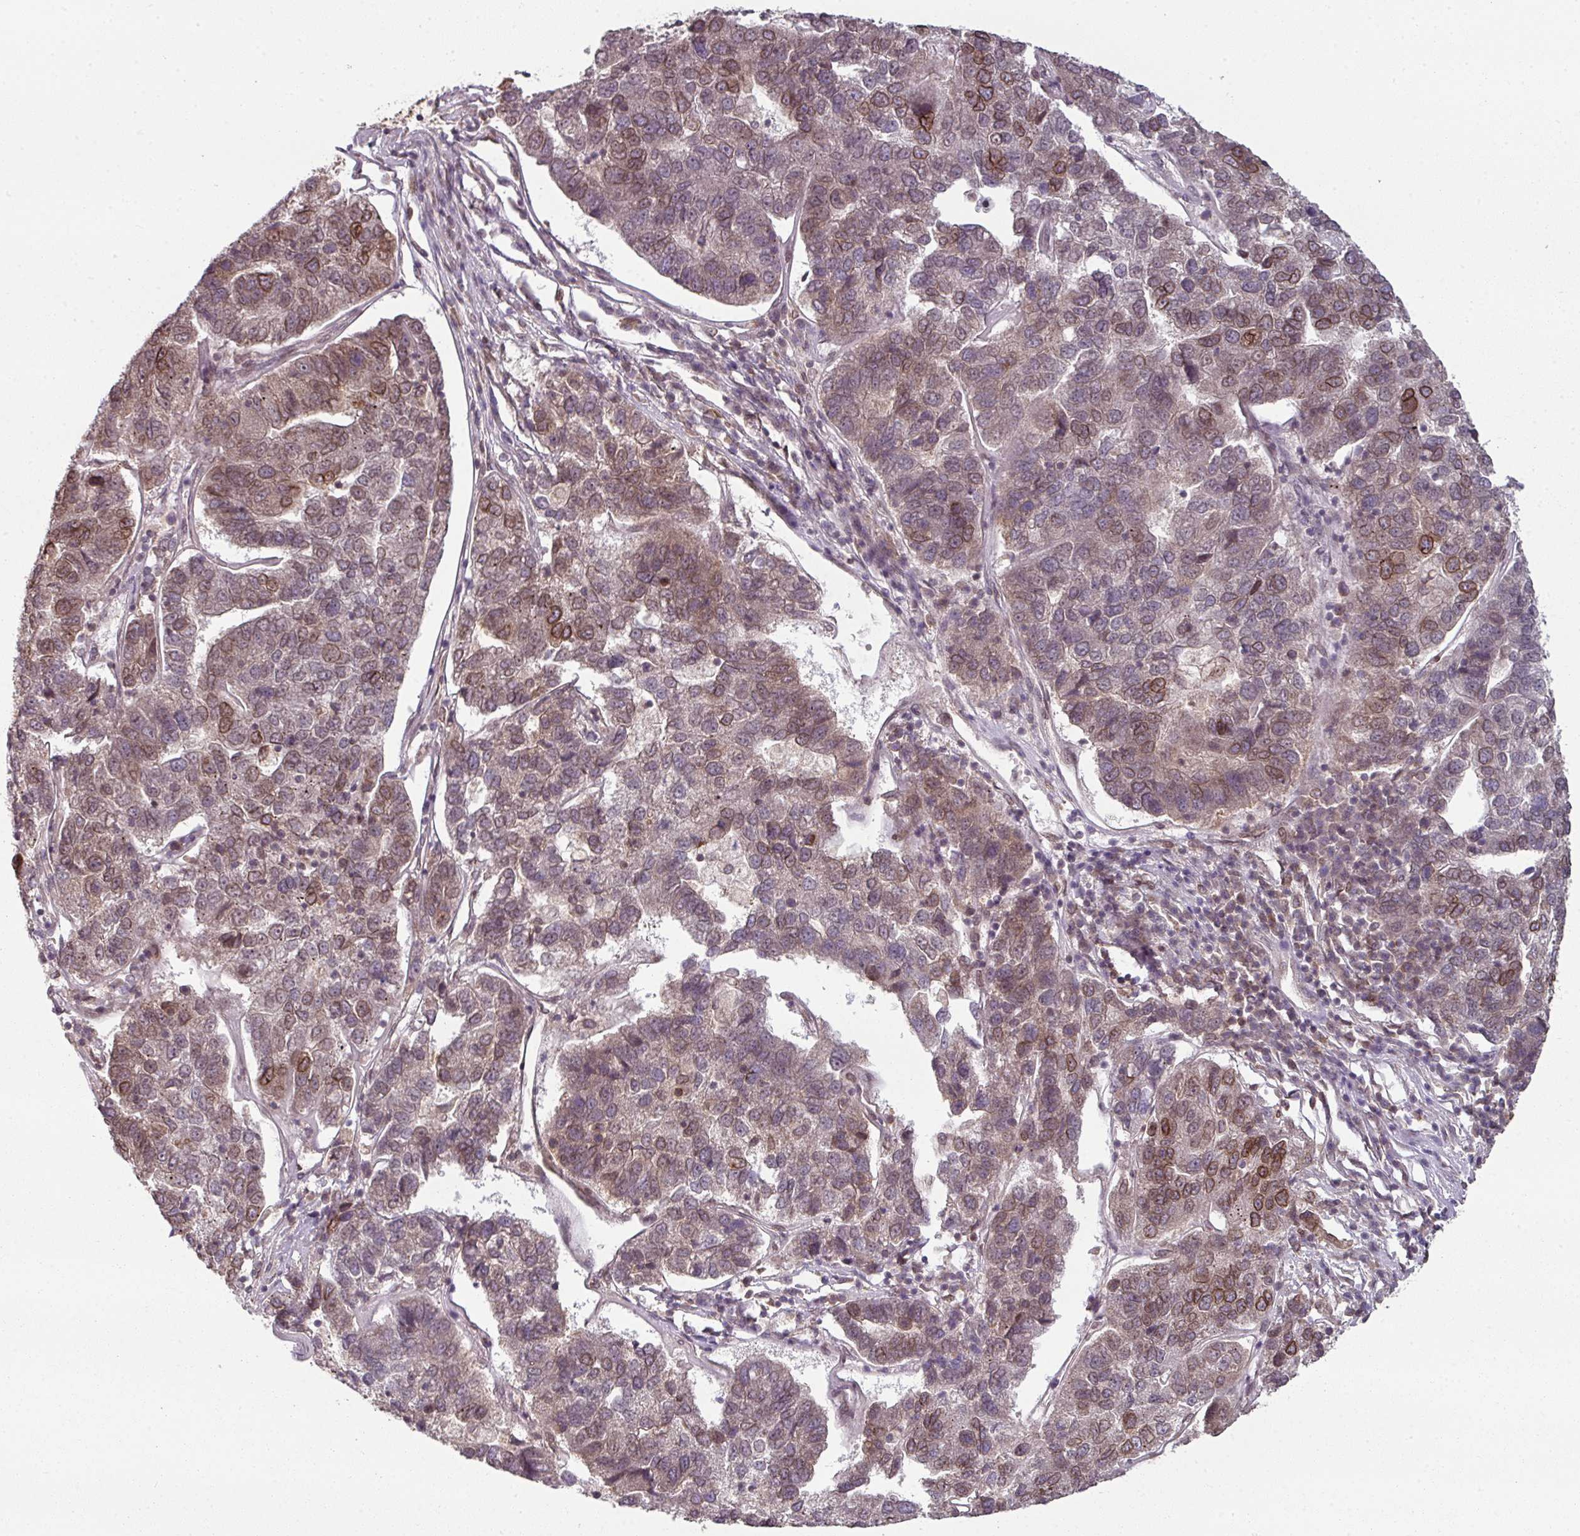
{"staining": {"intensity": "moderate", "quantity": "25%-75%", "location": "cytoplasmic/membranous,nuclear"}, "tissue": "pancreatic cancer", "cell_type": "Tumor cells", "image_type": "cancer", "snomed": [{"axis": "morphology", "description": "Adenocarcinoma, NOS"}, {"axis": "topography", "description": "Pancreas"}], "caption": "Human pancreatic cancer stained with a protein marker shows moderate staining in tumor cells.", "gene": "RANGAP1", "patient": {"sex": "female", "age": 61}}